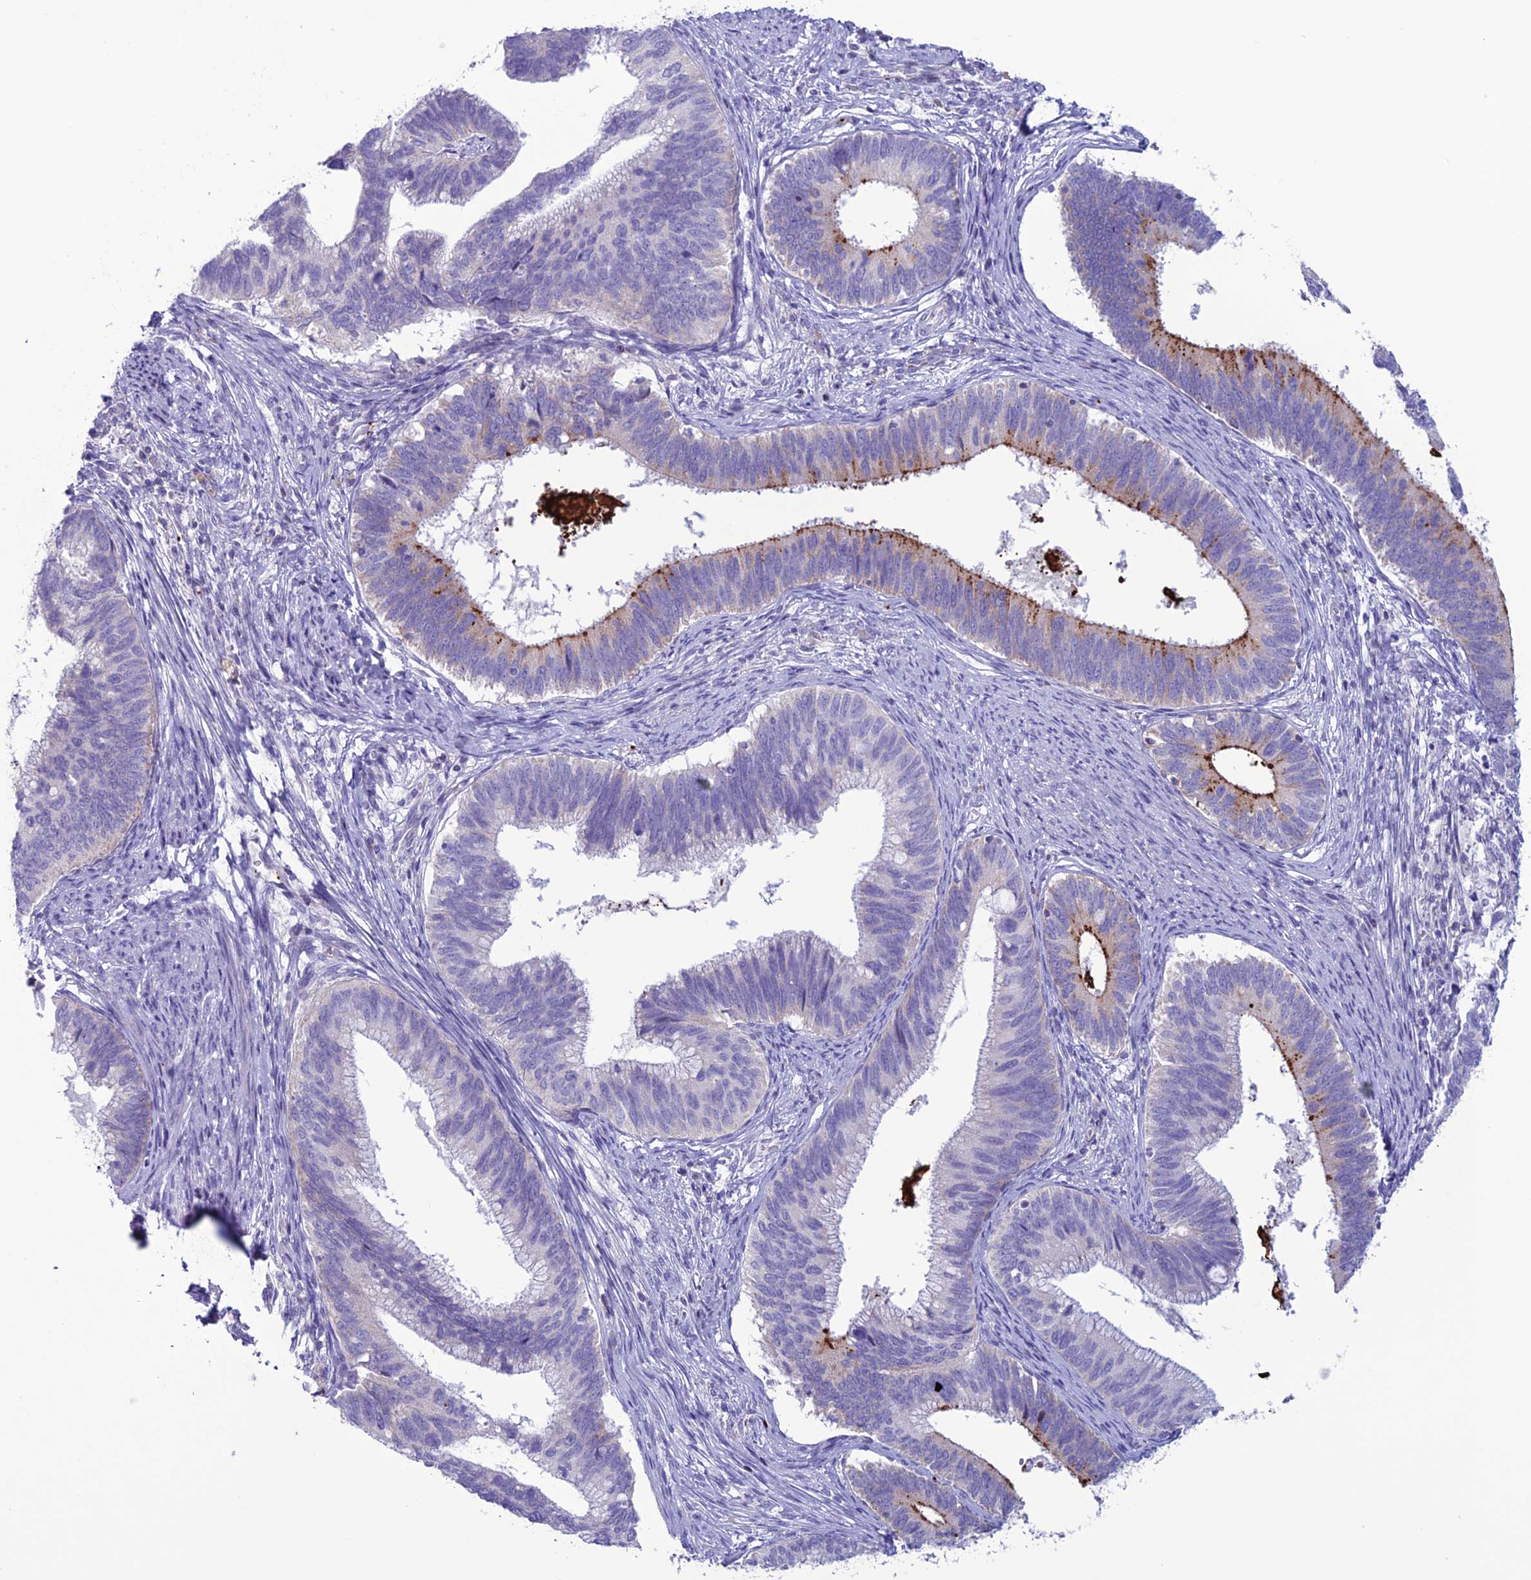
{"staining": {"intensity": "moderate", "quantity": "<25%", "location": "cytoplasmic/membranous"}, "tissue": "cervical cancer", "cell_type": "Tumor cells", "image_type": "cancer", "snomed": [{"axis": "morphology", "description": "Adenocarcinoma, NOS"}, {"axis": "topography", "description": "Cervix"}], "caption": "A high-resolution micrograph shows IHC staining of cervical cancer, which displays moderate cytoplasmic/membranous staining in approximately <25% of tumor cells. The staining is performed using DAB (3,3'-diaminobenzidine) brown chromogen to label protein expression. The nuclei are counter-stained blue using hematoxylin.", "gene": "C21orf140", "patient": {"sex": "female", "age": 42}}